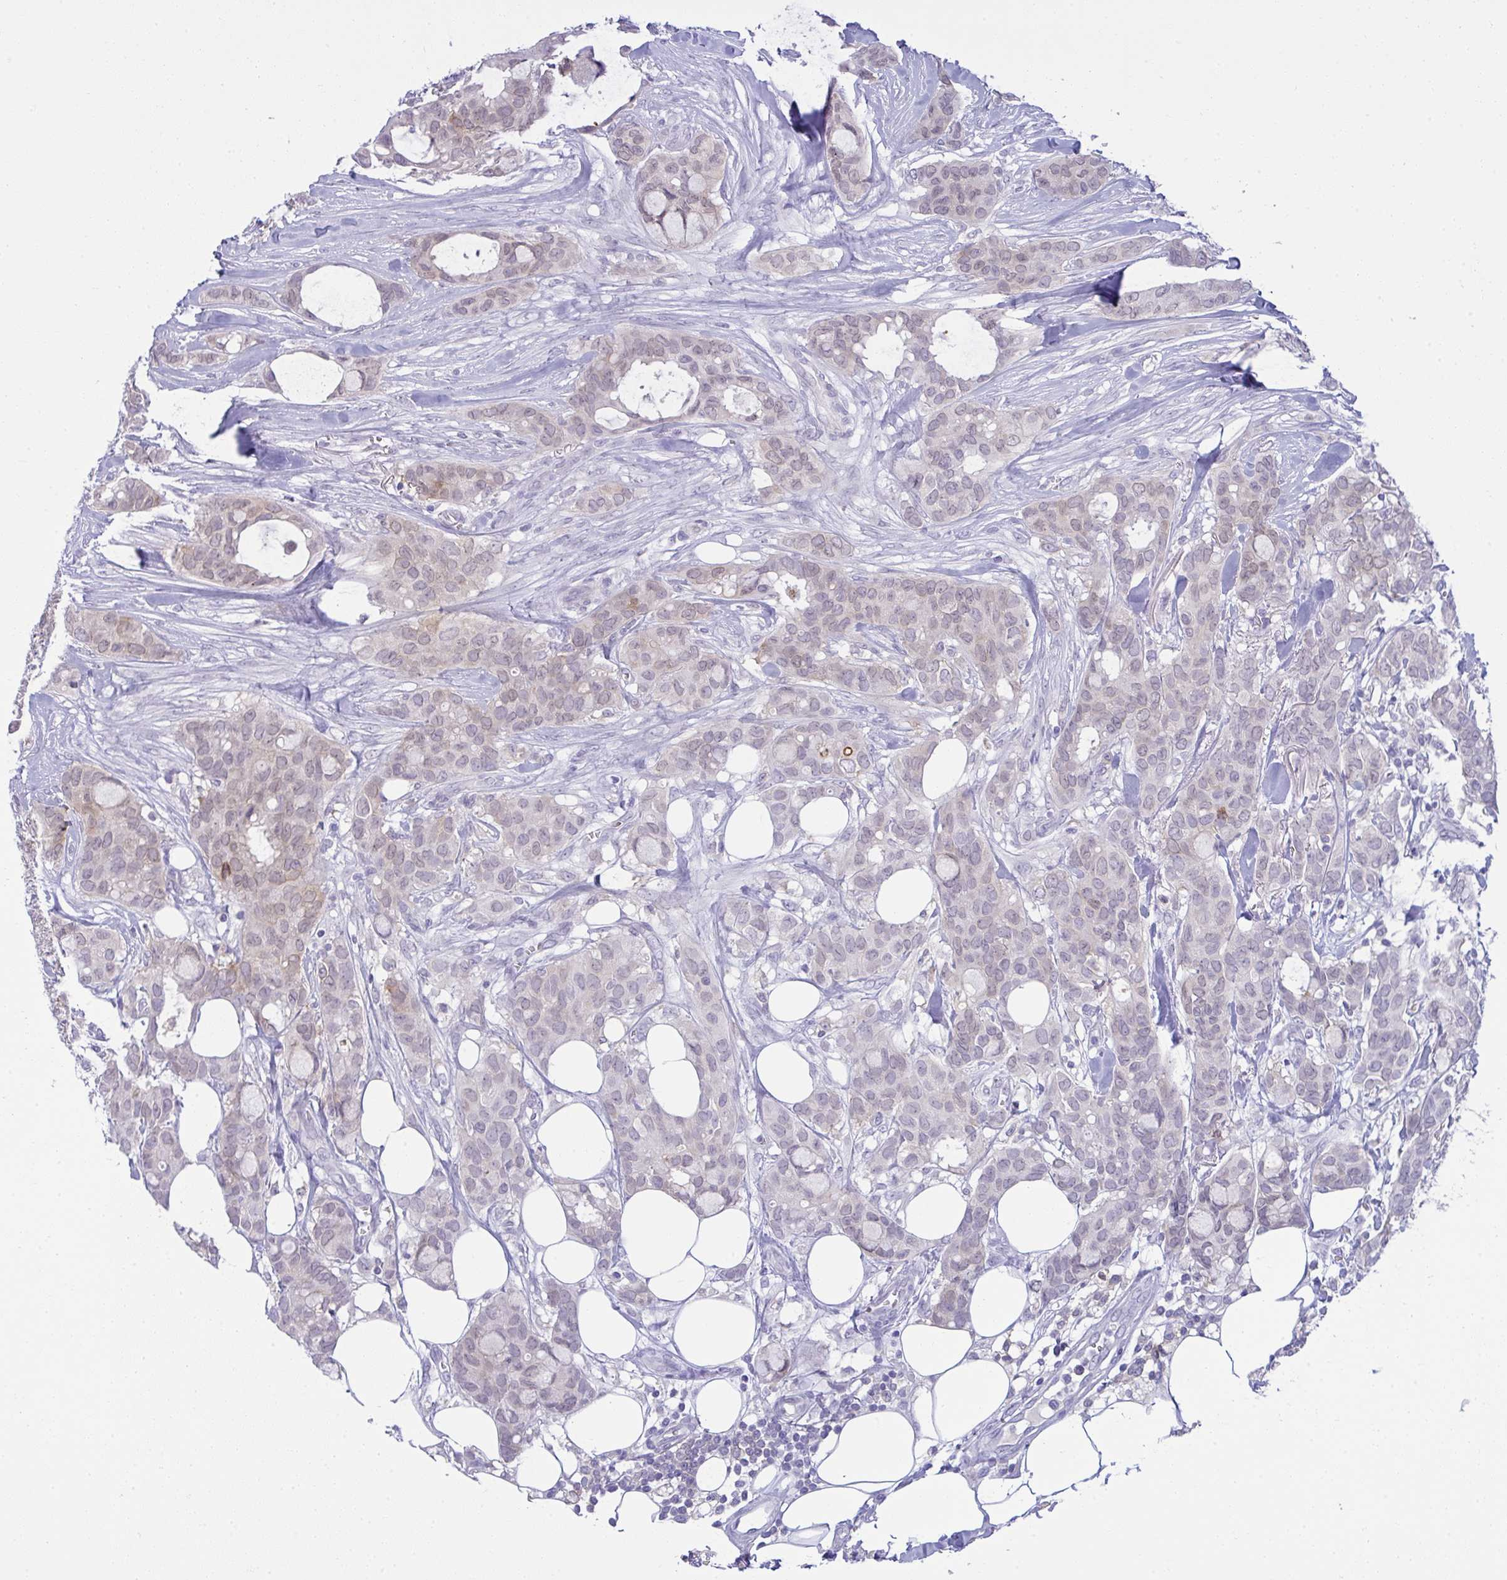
{"staining": {"intensity": "weak", "quantity": "<25%", "location": "cytoplasmic/membranous"}, "tissue": "breast cancer", "cell_type": "Tumor cells", "image_type": "cancer", "snomed": [{"axis": "morphology", "description": "Duct carcinoma"}, {"axis": "topography", "description": "Breast"}], "caption": "The immunohistochemistry (IHC) photomicrograph has no significant positivity in tumor cells of breast infiltrating ductal carcinoma tissue. Brightfield microscopy of IHC stained with DAB (3,3'-diaminobenzidine) (brown) and hematoxylin (blue), captured at high magnification.", "gene": "RGPD5", "patient": {"sex": "female", "age": 84}}